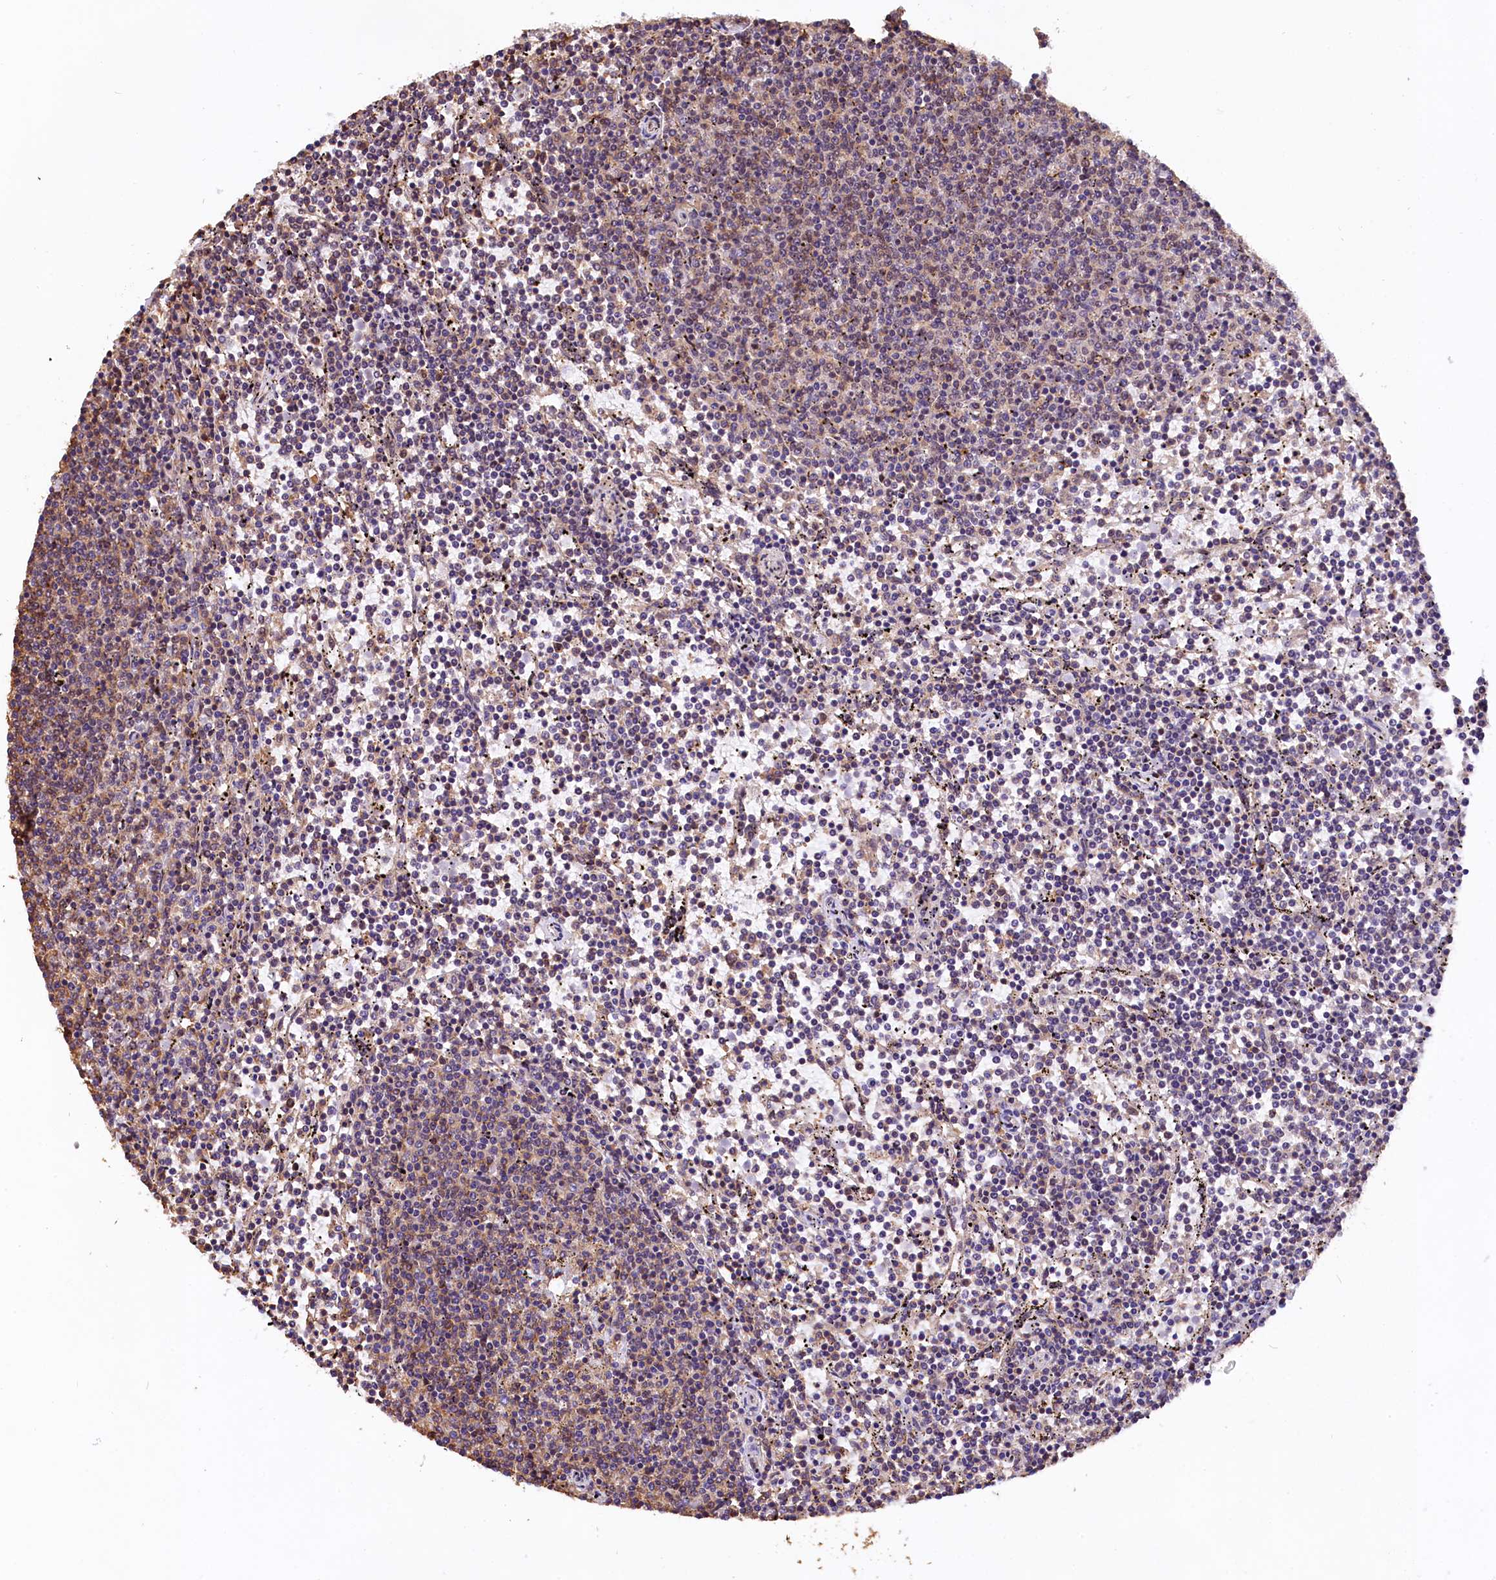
{"staining": {"intensity": "weak", "quantity": "25%-75%", "location": "nuclear"}, "tissue": "lymphoma", "cell_type": "Tumor cells", "image_type": "cancer", "snomed": [{"axis": "morphology", "description": "Malignant lymphoma, non-Hodgkin's type, Low grade"}, {"axis": "topography", "description": "Spleen"}], "caption": "Immunohistochemical staining of human lymphoma shows low levels of weak nuclear protein expression in approximately 25%-75% of tumor cells.", "gene": "ZC3H4", "patient": {"sex": "female", "age": 50}}